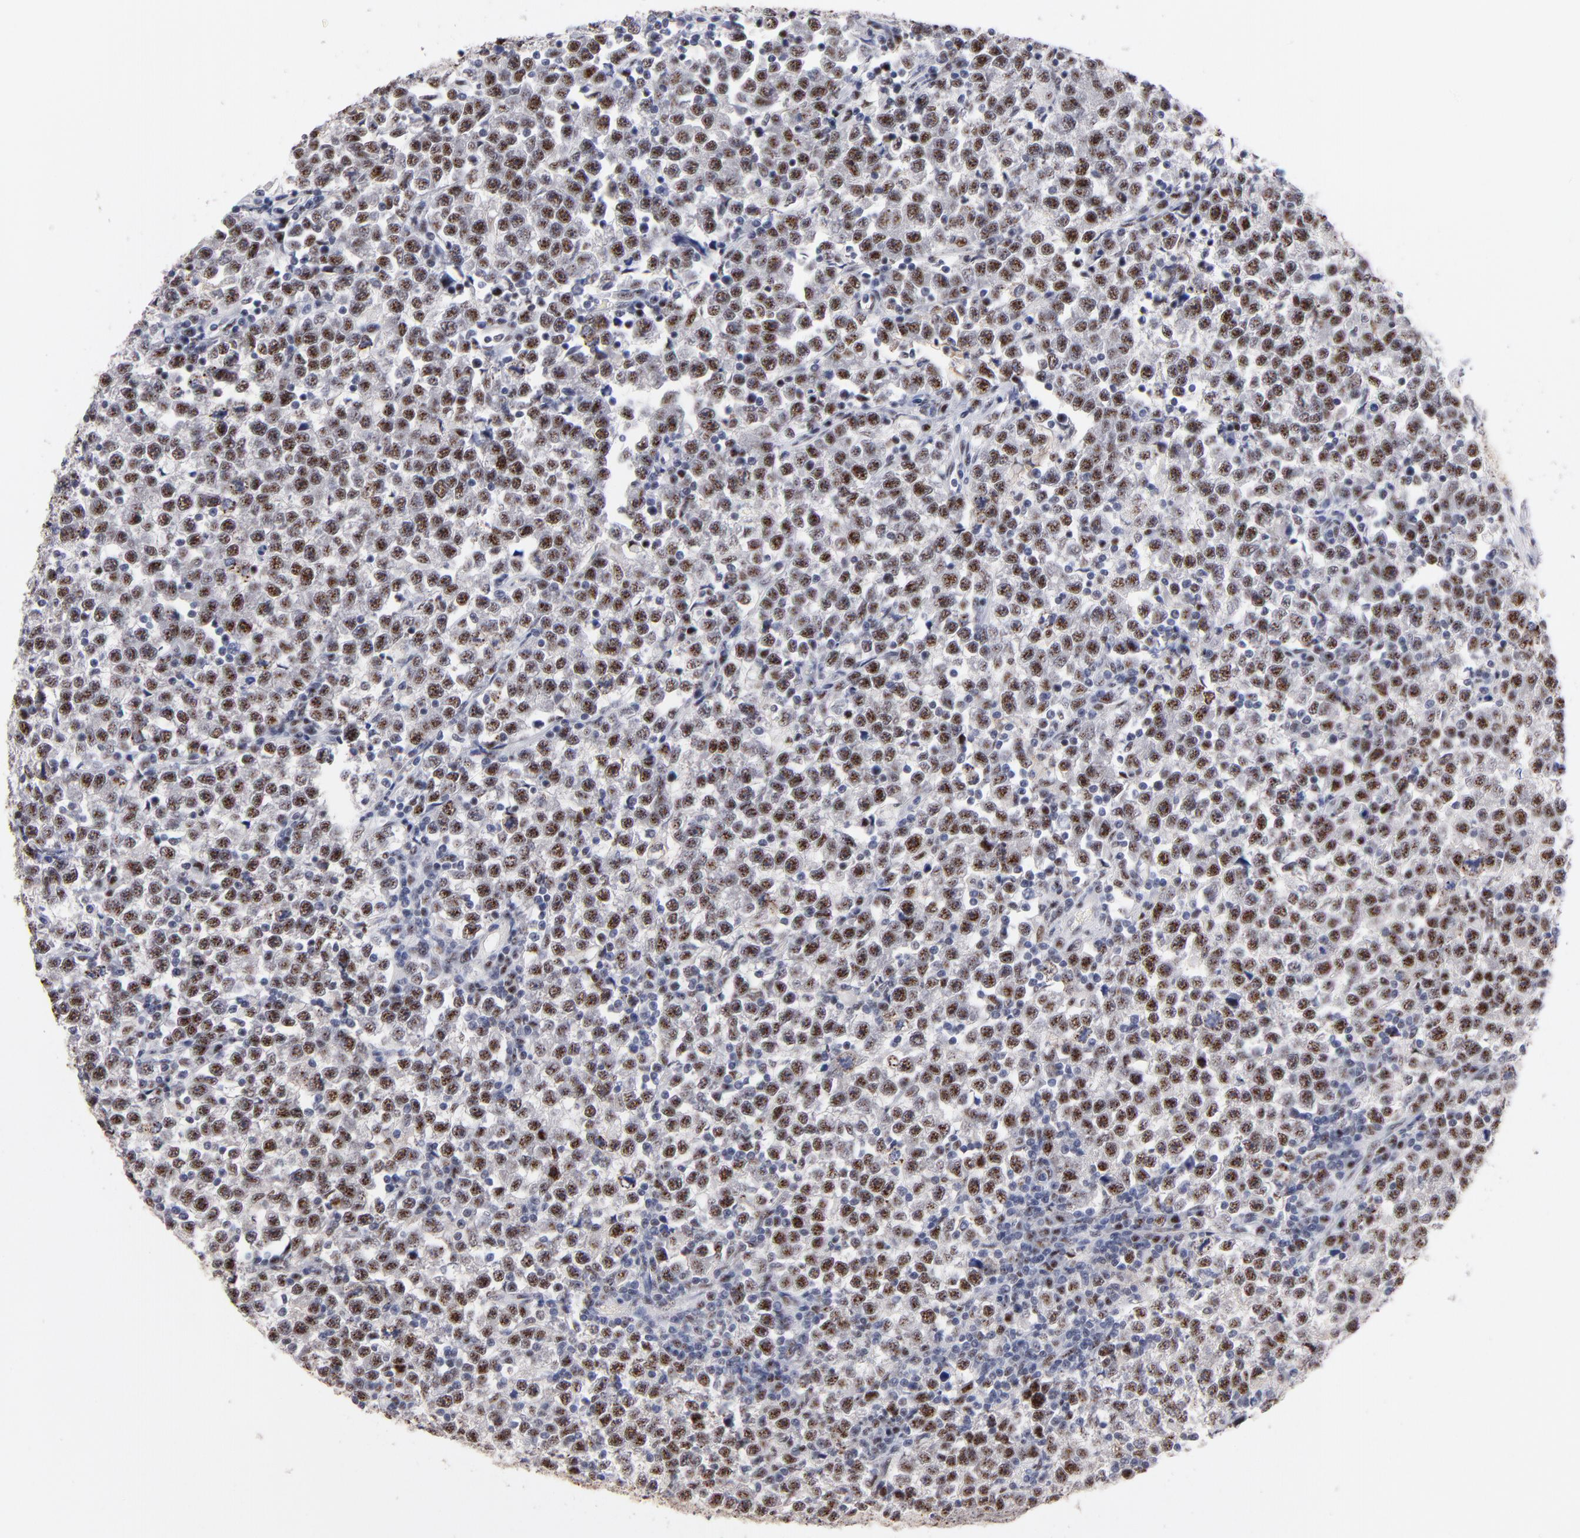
{"staining": {"intensity": "moderate", "quantity": ">75%", "location": "nuclear"}, "tissue": "testis cancer", "cell_type": "Tumor cells", "image_type": "cancer", "snomed": [{"axis": "morphology", "description": "Seminoma, NOS"}, {"axis": "topography", "description": "Testis"}], "caption": "An image of seminoma (testis) stained for a protein exhibits moderate nuclear brown staining in tumor cells.", "gene": "RAF1", "patient": {"sex": "male", "age": 43}}